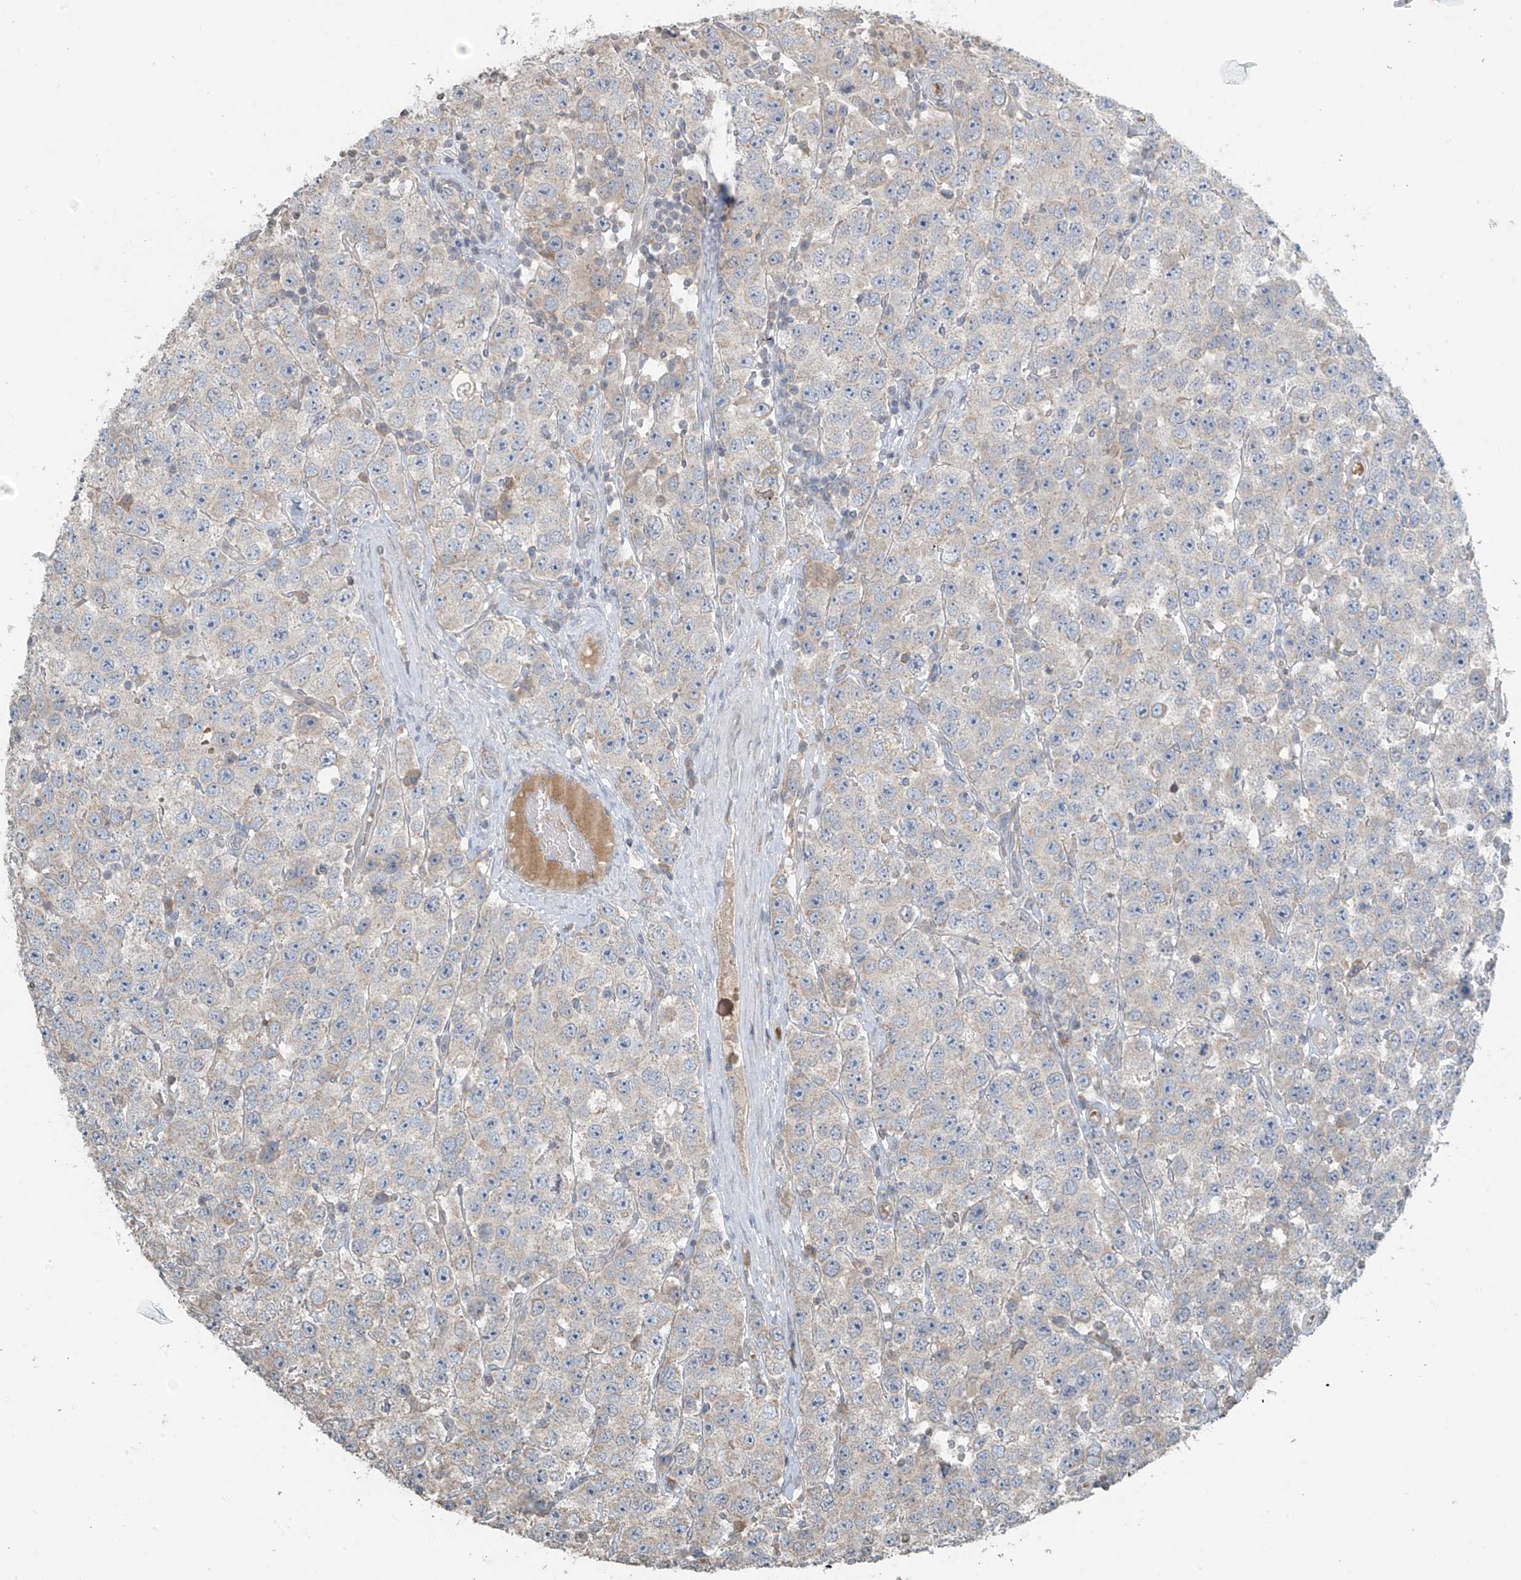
{"staining": {"intensity": "negative", "quantity": "none", "location": "none"}, "tissue": "testis cancer", "cell_type": "Tumor cells", "image_type": "cancer", "snomed": [{"axis": "morphology", "description": "Seminoma, NOS"}, {"axis": "topography", "description": "Testis"}], "caption": "The immunohistochemistry (IHC) micrograph has no significant expression in tumor cells of seminoma (testis) tissue.", "gene": "HOXA11", "patient": {"sex": "male", "age": 28}}